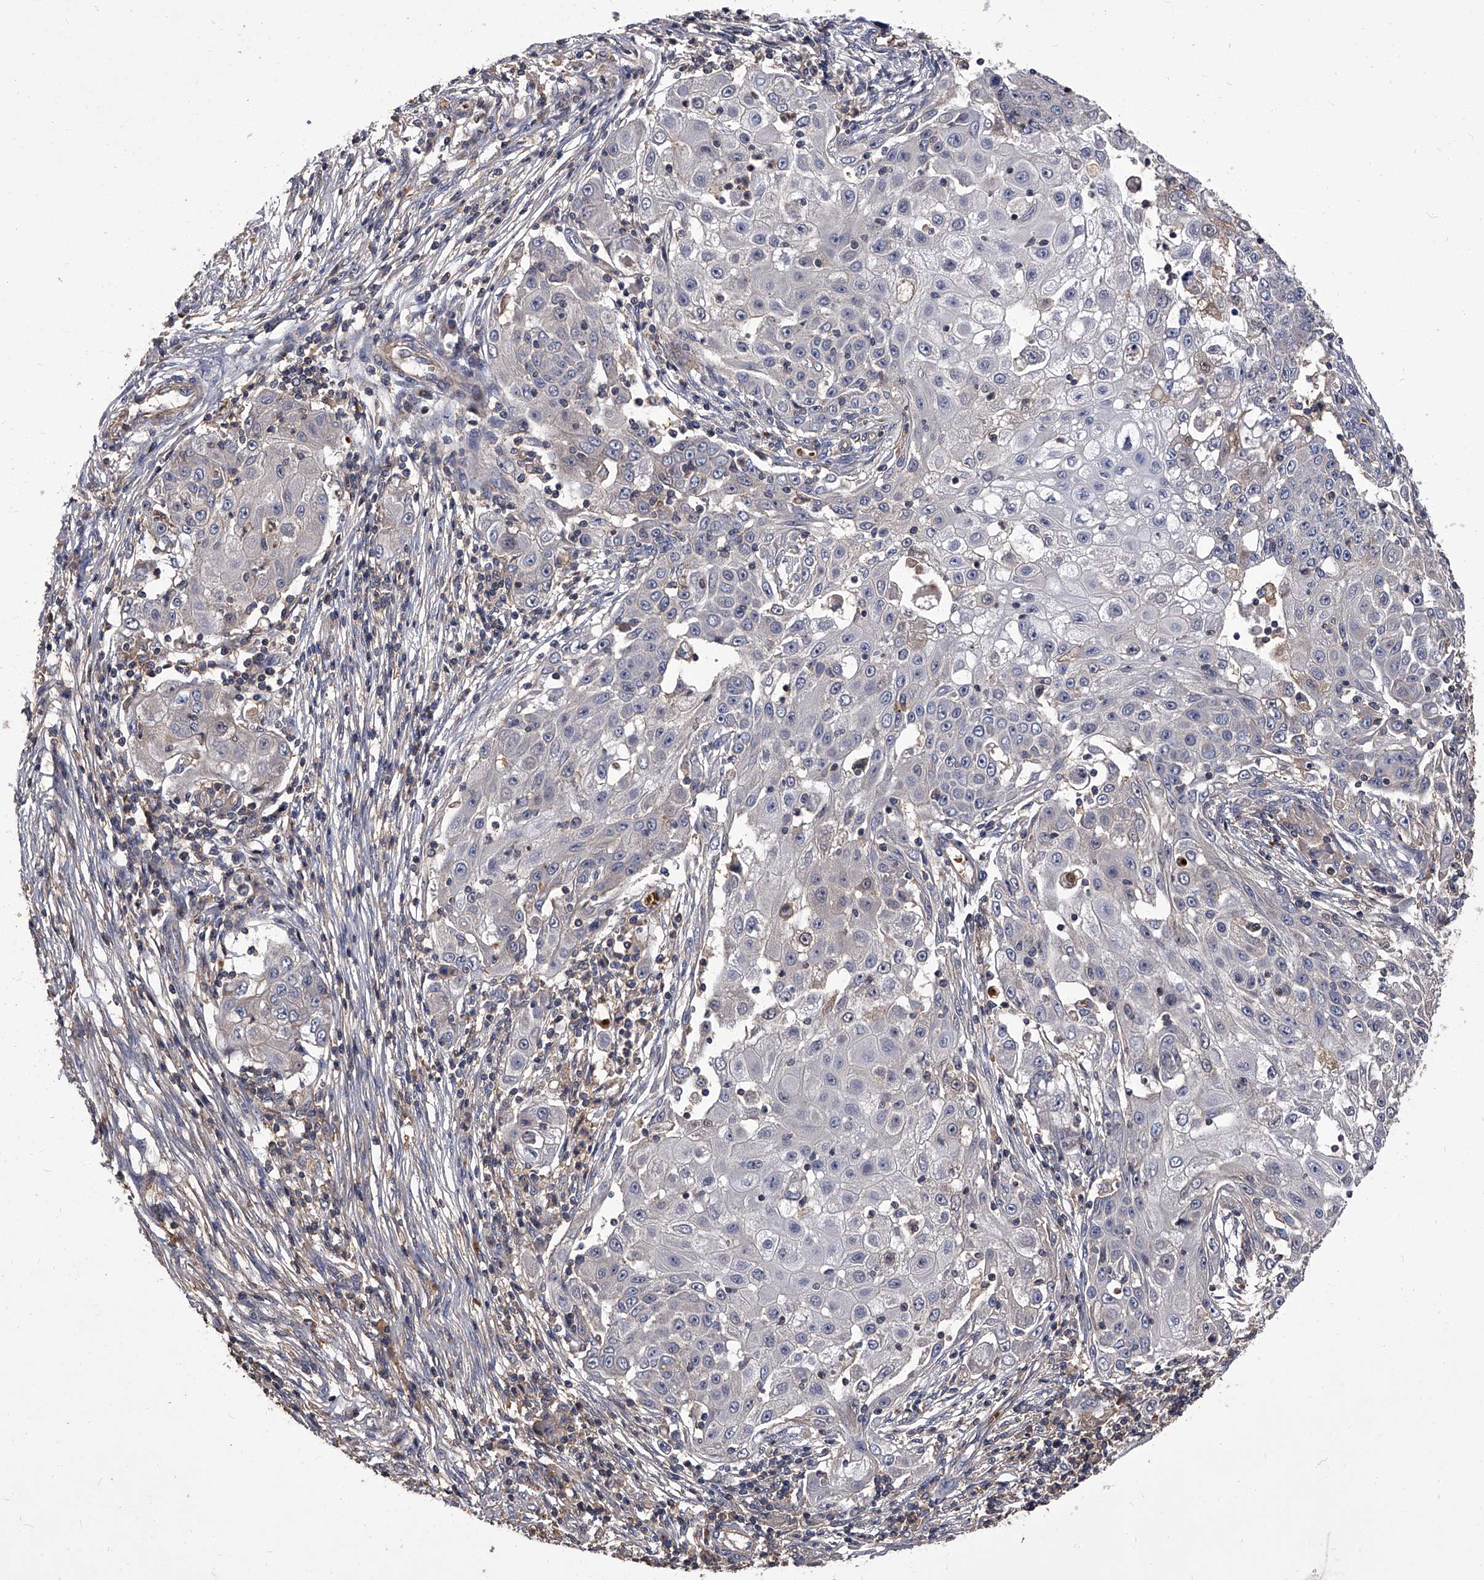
{"staining": {"intensity": "negative", "quantity": "none", "location": "none"}, "tissue": "ovarian cancer", "cell_type": "Tumor cells", "image_type": "cancer", "snomed": [{"axis": "morphology", "description": "Carcinoma, endometroid"}, {"axis": "topography", "description": "Ovary"}], "caption": "The photomicrograph demonstrates no staining of tumor cells in ovarian cancer (endometroid carcinoma).", "gene": "STK36", "patient": {"sex": "female", "age": 42}}